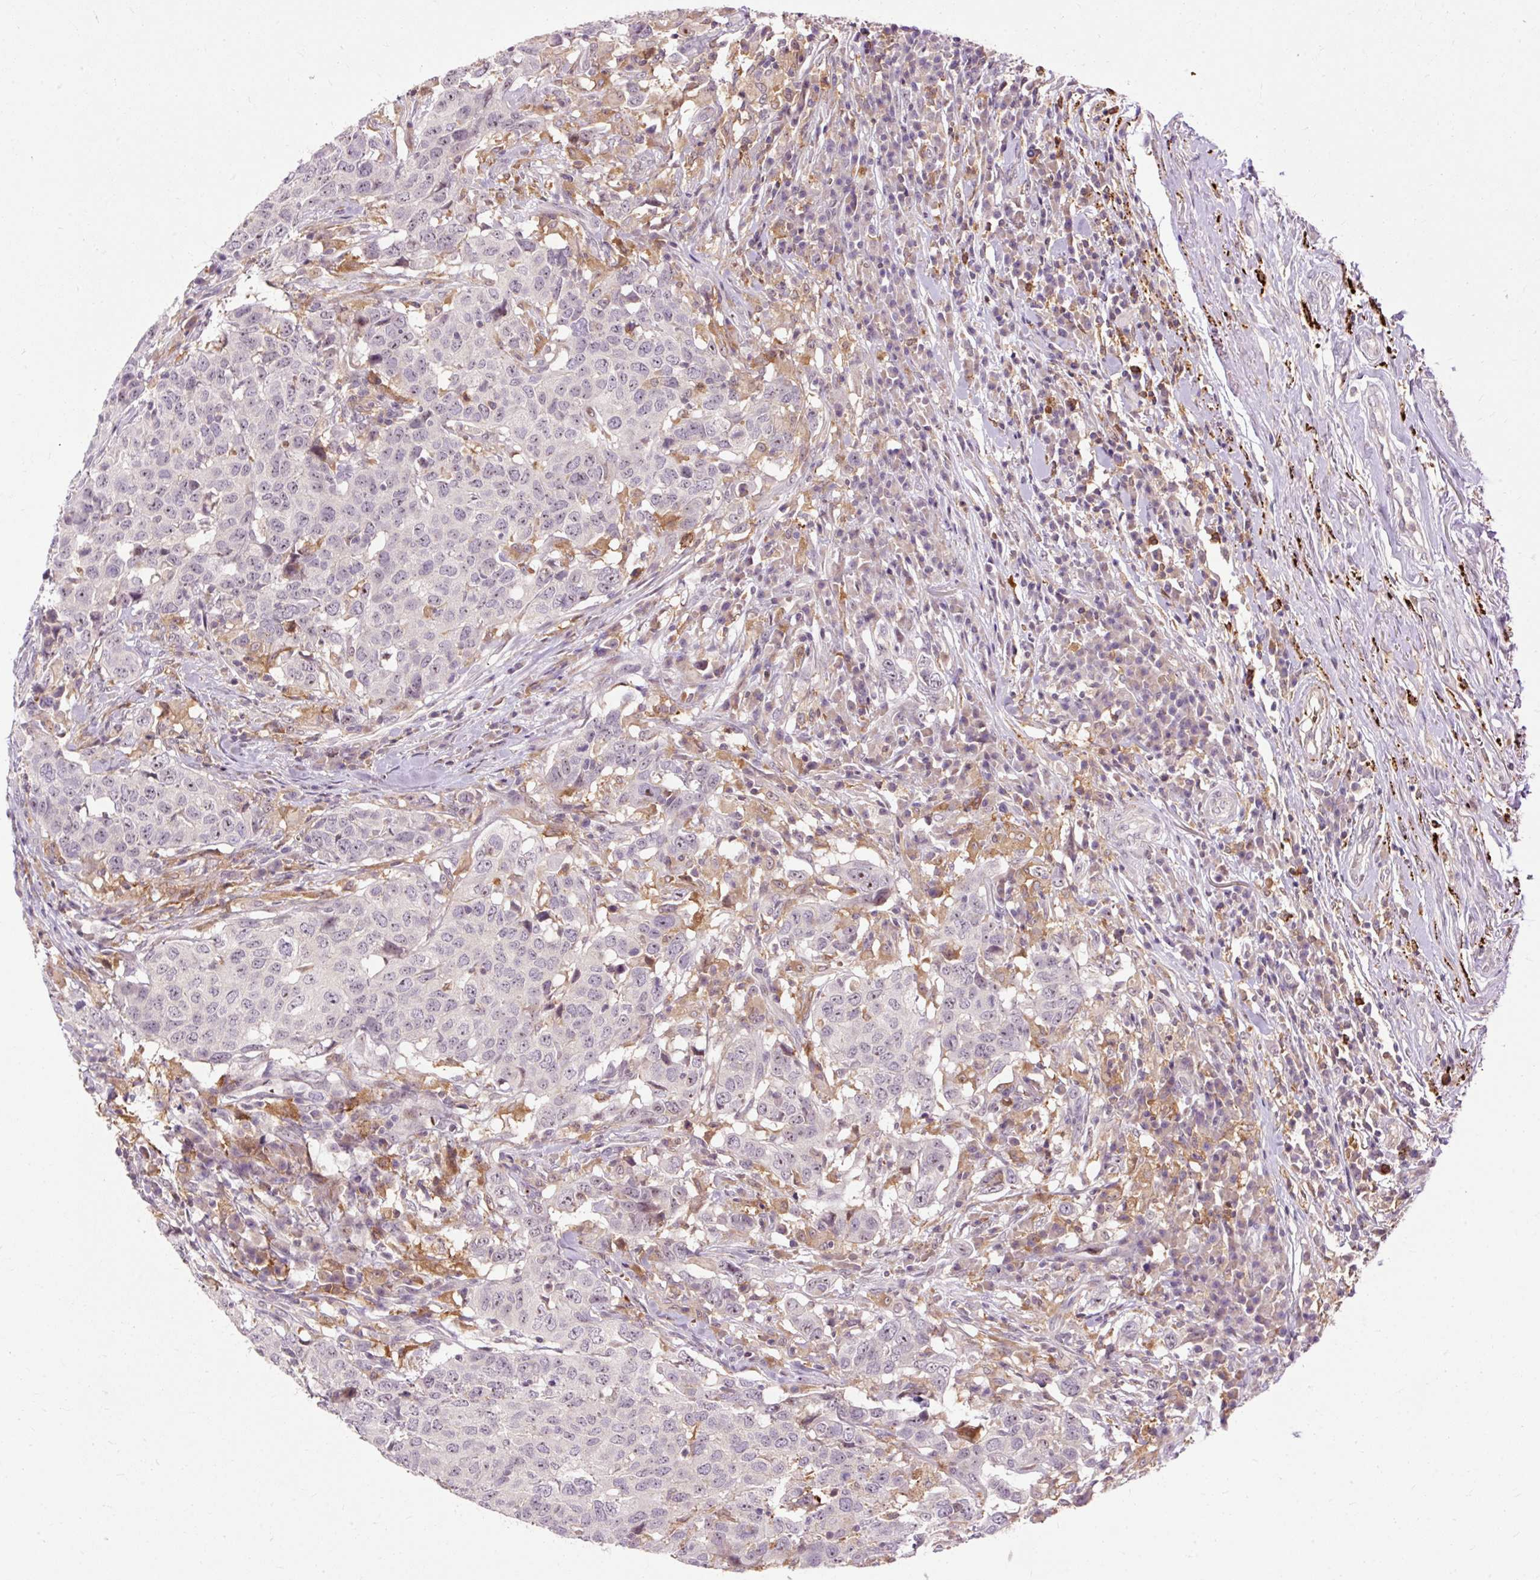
{"staining": {"intensity": "negative", "quantity": "none", "location": "none"}, "tissue": "head and neck cancer", "cell_type": "Tumor cells", "image_type": "cancer", "snomed": [{"axis": "morphology", "description": "Normal tissue, NOS"}, {"axis": "morphology", "description": "Squamous cell carcinoma, NOS"}, {"axis": "topography", "description": "Skeletal muscle"}, {"axis": "topography", "description": "Vascular tissue"}, {"axis": "topography", "description": "Peripheral nerve tissue"}, {"axis": "topography", "description": "Head-Neck"}], "caption": "This is a histopathology image of IHC staining of head and neck squamous cell carcinoma, which shows no expression in tumor cells. (IHC, brightfield microscopy, high magnification).", "gene": "CEBPZ", "patient": {"sex": "male", "age": 66}}